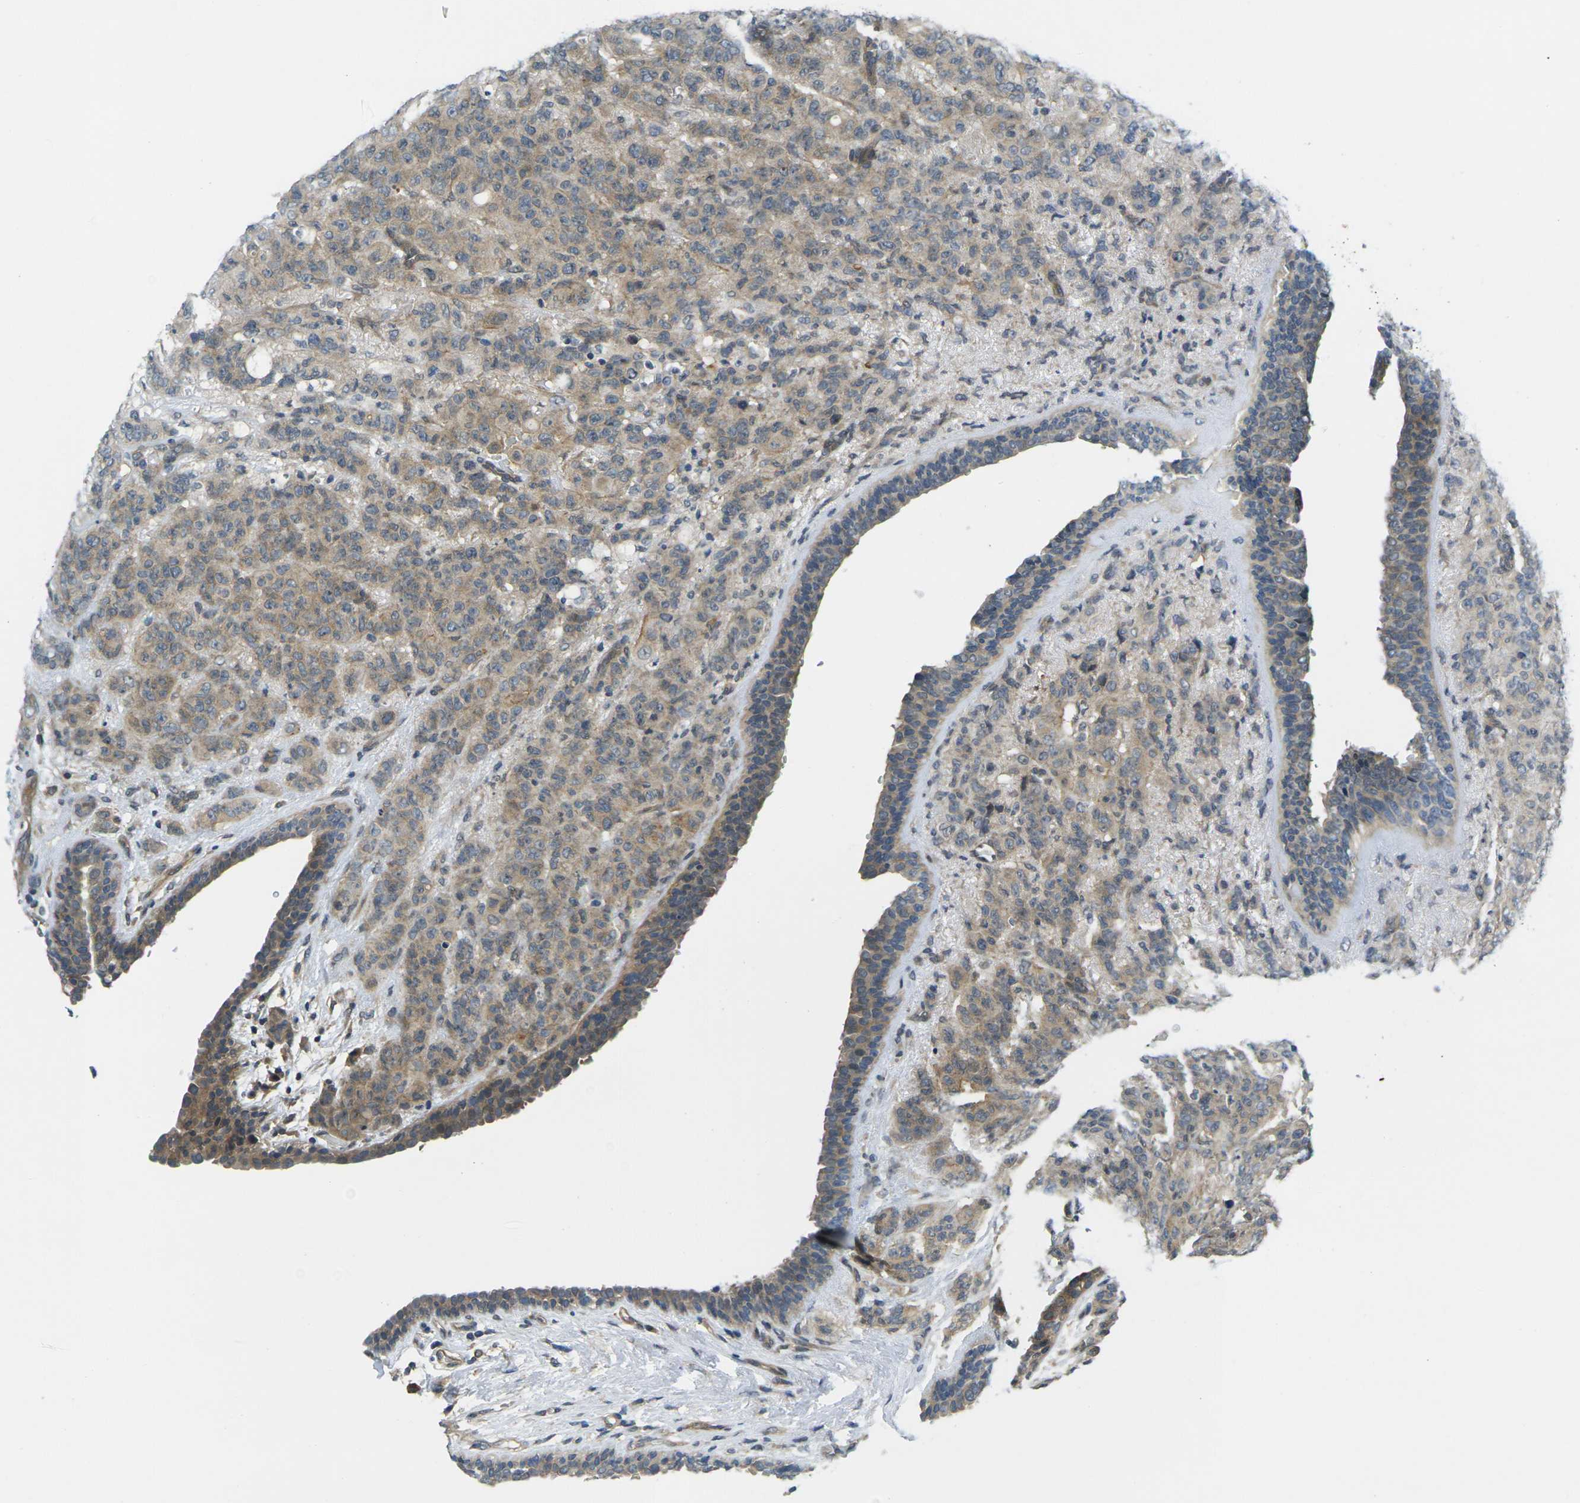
{"staining": {"intensity": "weak", "quantity": ">75%", "location": "cytoplasmic/membranous"}, "tissue": "breast cancer", "cell_type": "Tumor cells", "image_type": "cancer", "snomed": [{"axis": "morphology", "description": "Duct carcinoma"}, {"axis": "topography", "description": "Breast"}], "caption": "Weak cytoplasmic/membranous protein positivity is seen in approximately >75% of tumor cells in breast cancer. Immunohistochemistry stains the protein in brown and the nuclei are stained blue.", "gene": "KCTD10", "patient": {"sex": "female", "age": 40}}